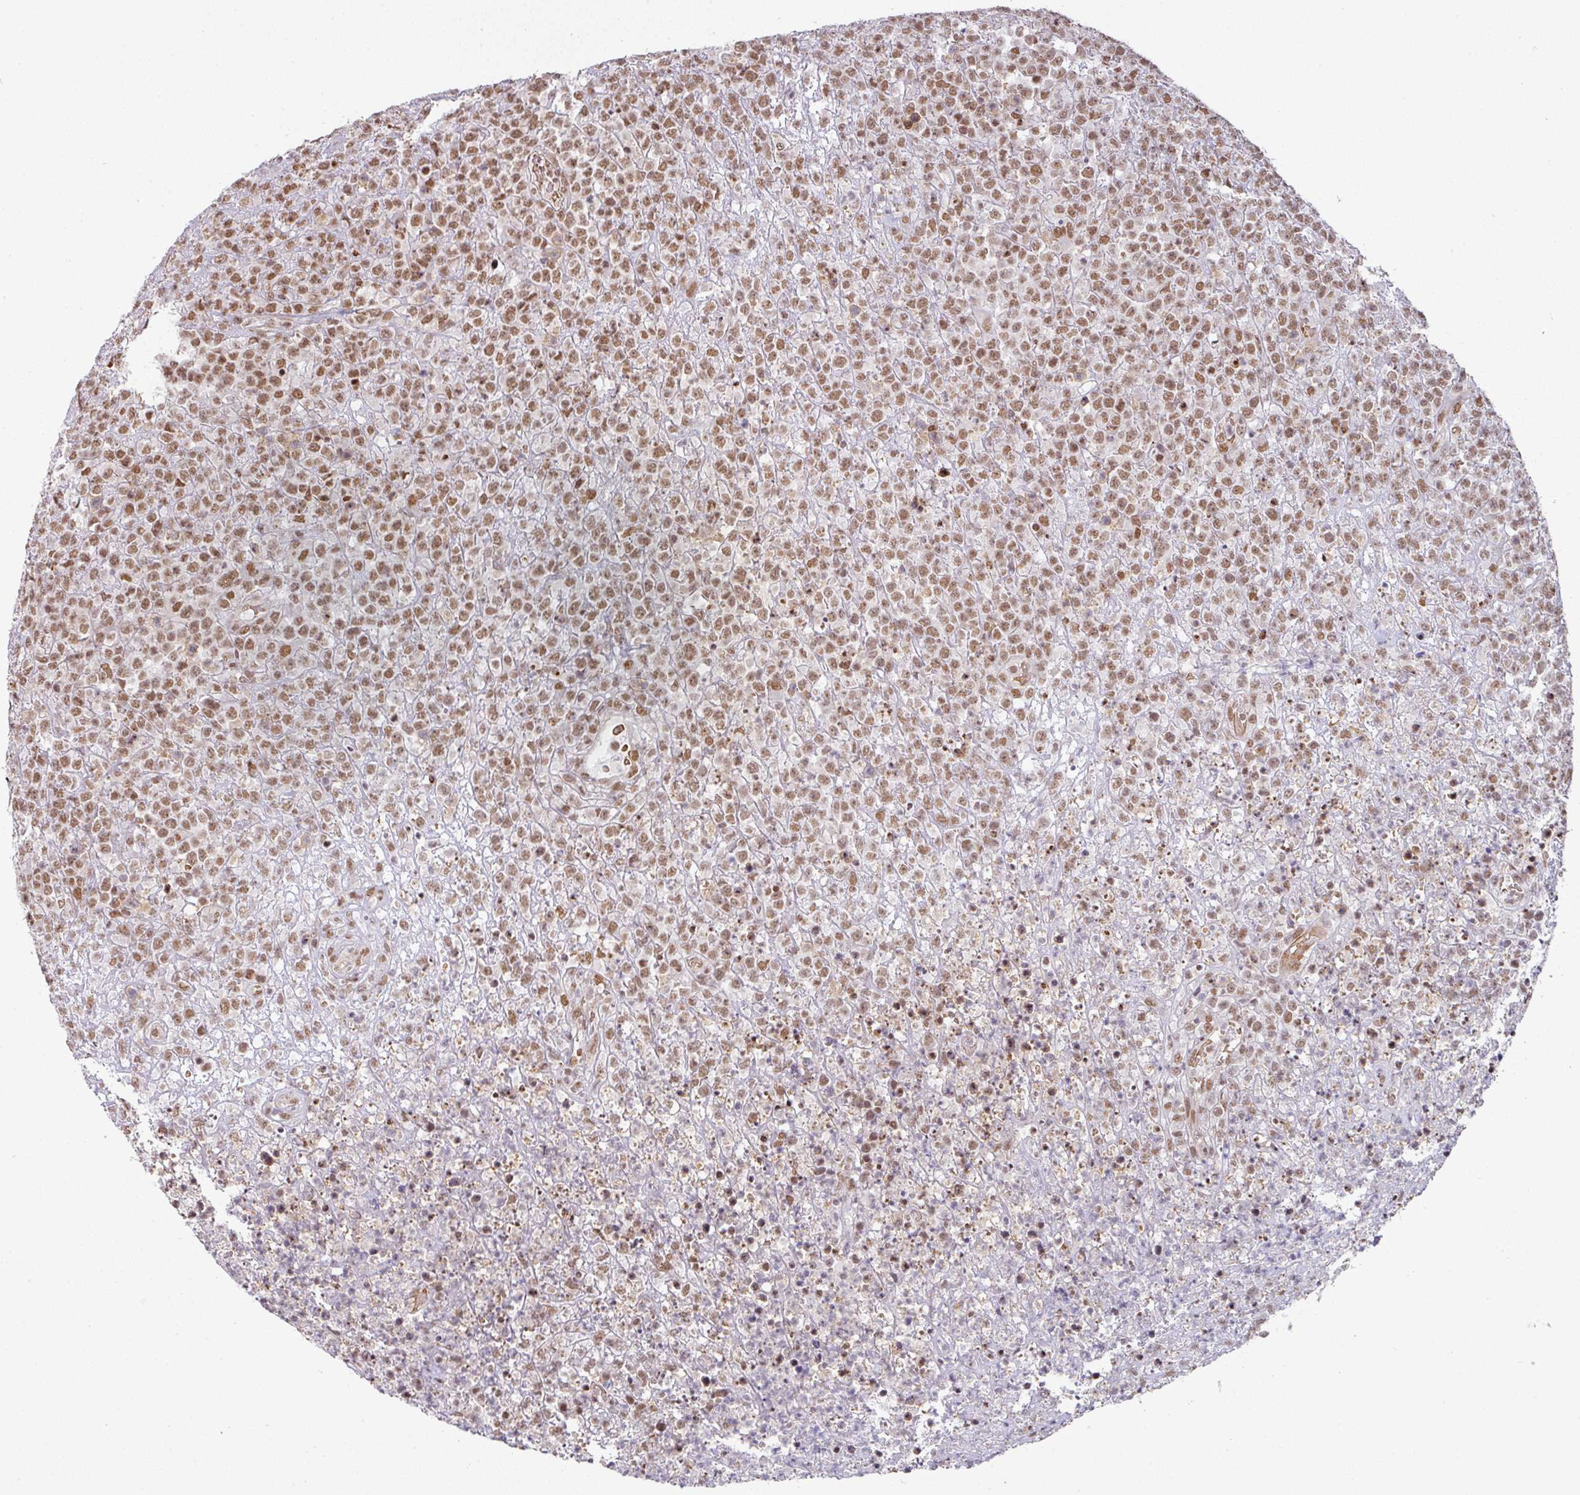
{"staining": {"intensity": "moderate", "quantity": ">75%", "location": "nuclear"}, "tissue": "lymphoma", "cell_type": "Tumor cells", "image_type": "cancer", "snomed": [{"axis": "morphology", "description": "Malignant lymphoma, non-Hodgkin's type, High grade"}, {"axis": "topography", "description": "Colon"}], "caption": "Human high-grade malignant lymphoma, non-Hodgkin's type stained with a brown dye exhibits moderate nuclear positive positivity in approximately >75% of tumor cells.", "gene": "NCOA5", "patient": {"sex": "female", "age": 53}}